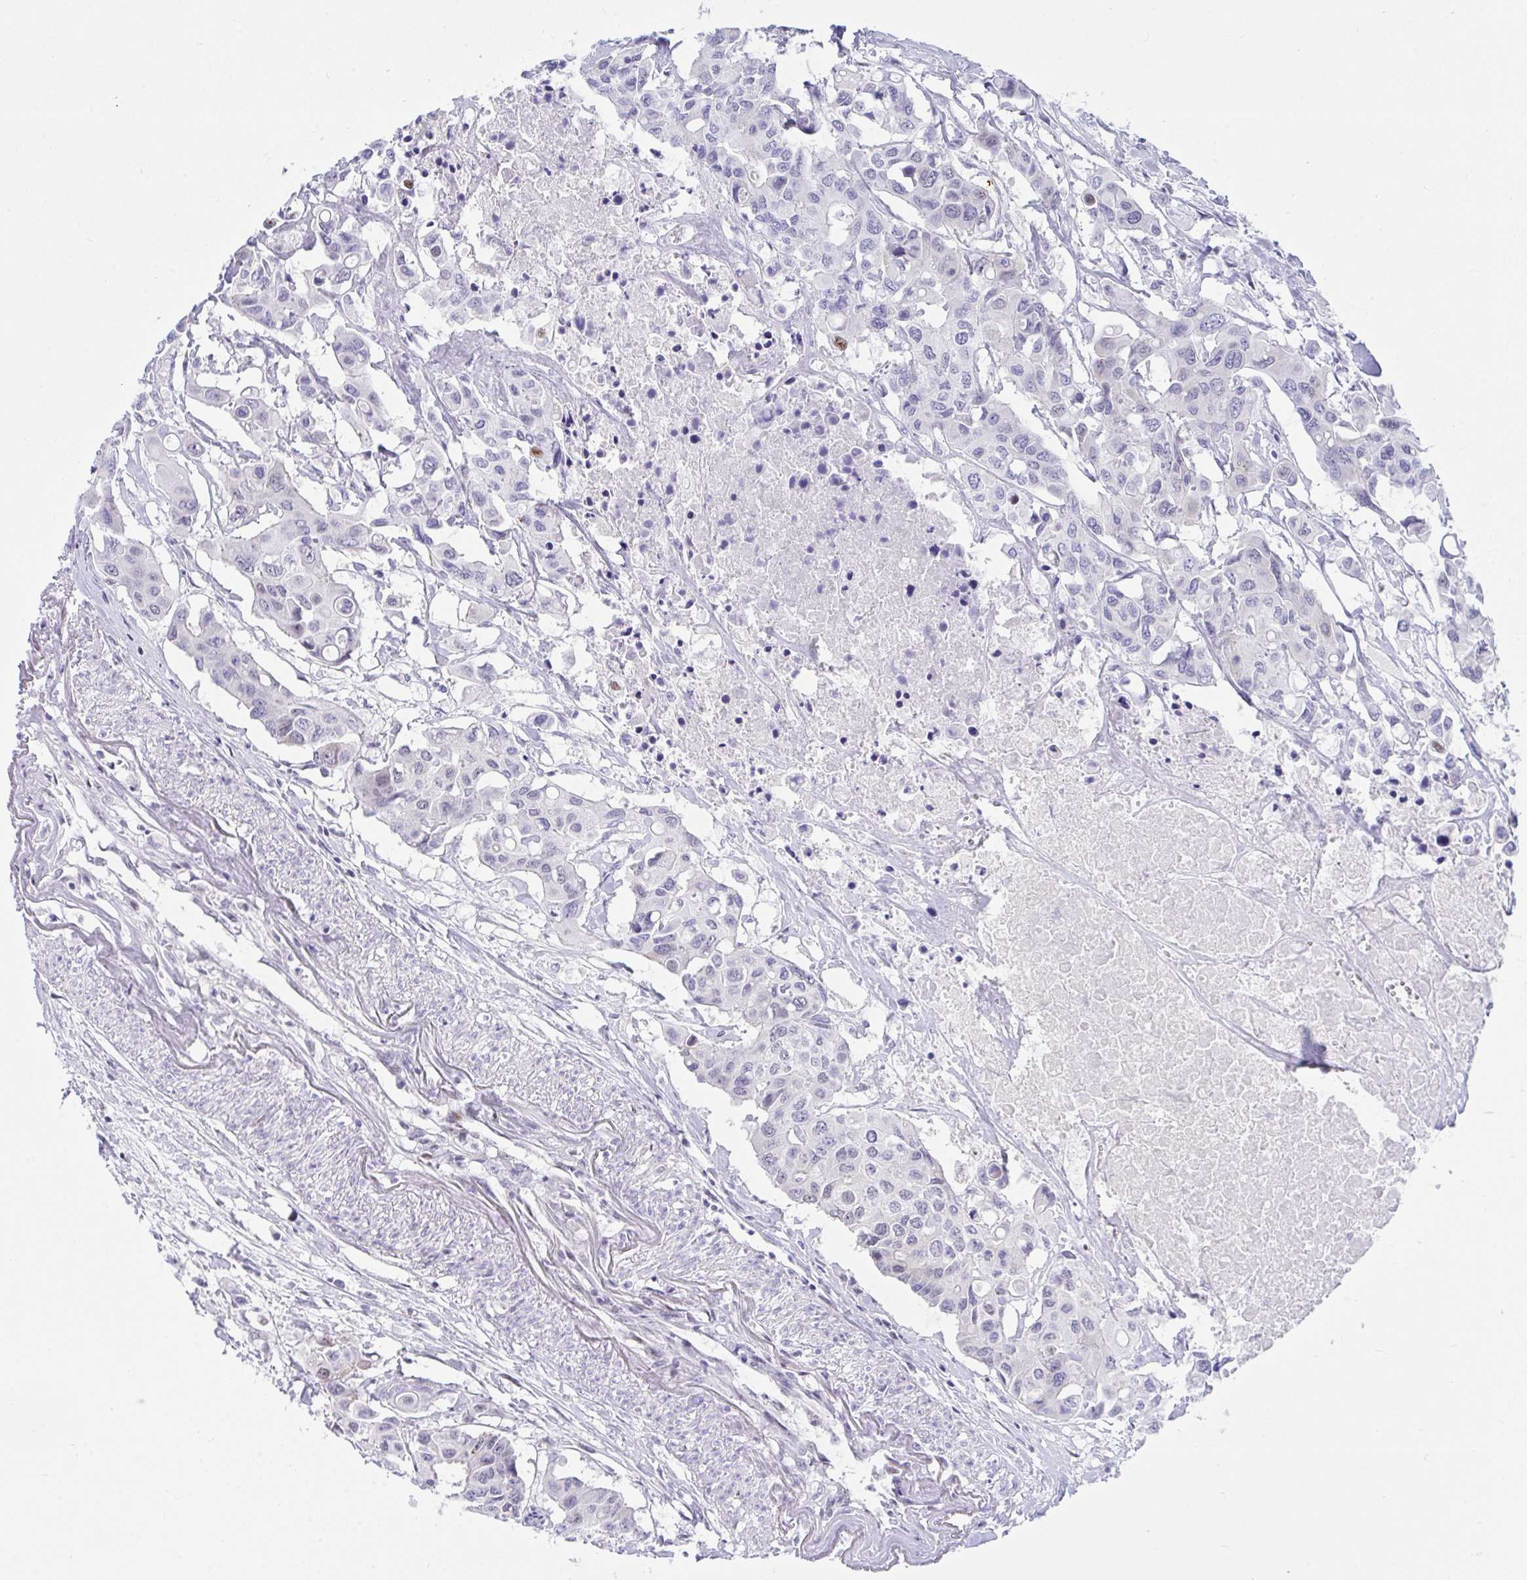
{"staining": {"intensity": "negative", "quantity": "none", "location": "none"}, "tissue": "colorectal cancer", "cell_type": "Tumor cells", "image_type": "cancer", "snomed": [{"axis": "morphology", "description": "Adenocarcinoma, NOS"}, {"axis": "topography", "description": "Colon"}], "caption": "Micrograph shows no significant protein staining in tumor cells of colorectal cancer (adenocarcinoma). Nuclei are stained in blue.", "gene": "IKZF2", "patient": {"sex": "male", "age": 77}}